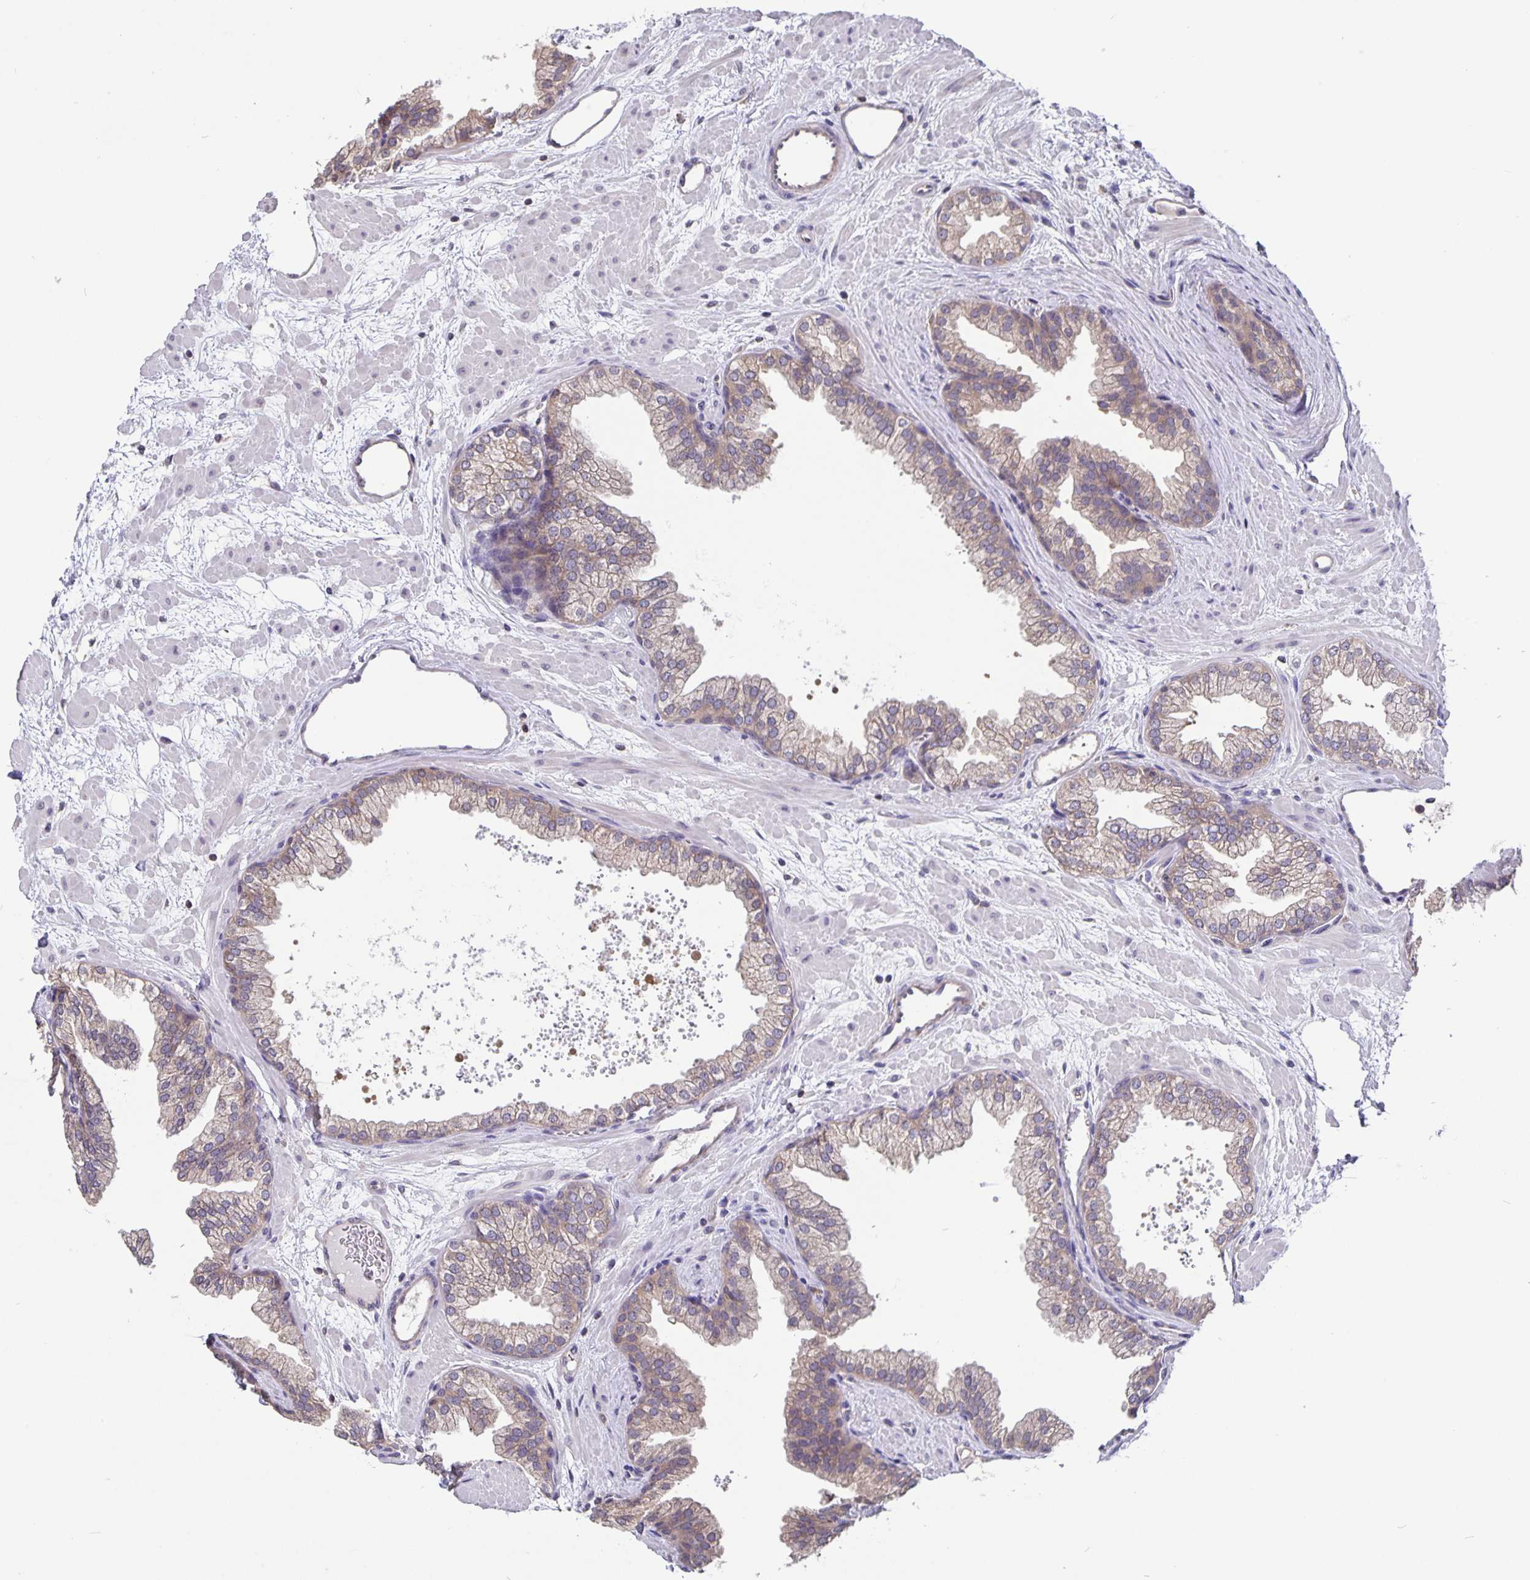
{"staining": {"intensity": "weak", "quantity": "25%-75%", "location": "cytoplasmic/membranous"}, "tissue": "prostate", "cell_type": "Glandular cells", "image_type": "normal", "snomed": [{"axis": "morphology", "description": "Normal tissue, NOS"}, {"axis": "topography", "description": "Prostate"}], "caption": "Immunohistochemistry (IHC) histopathology image of normal prostate: human prostate stained using immunohistochemistry (IHC) exhibits low levels of weak protein expression localized specifically in the cytoplasmic/membranous of glandular cells, appearing as a cytoplasmic/membranous brown color.", "gene": "FEM1C", "patient": {"sex": "male", "age": 37}}